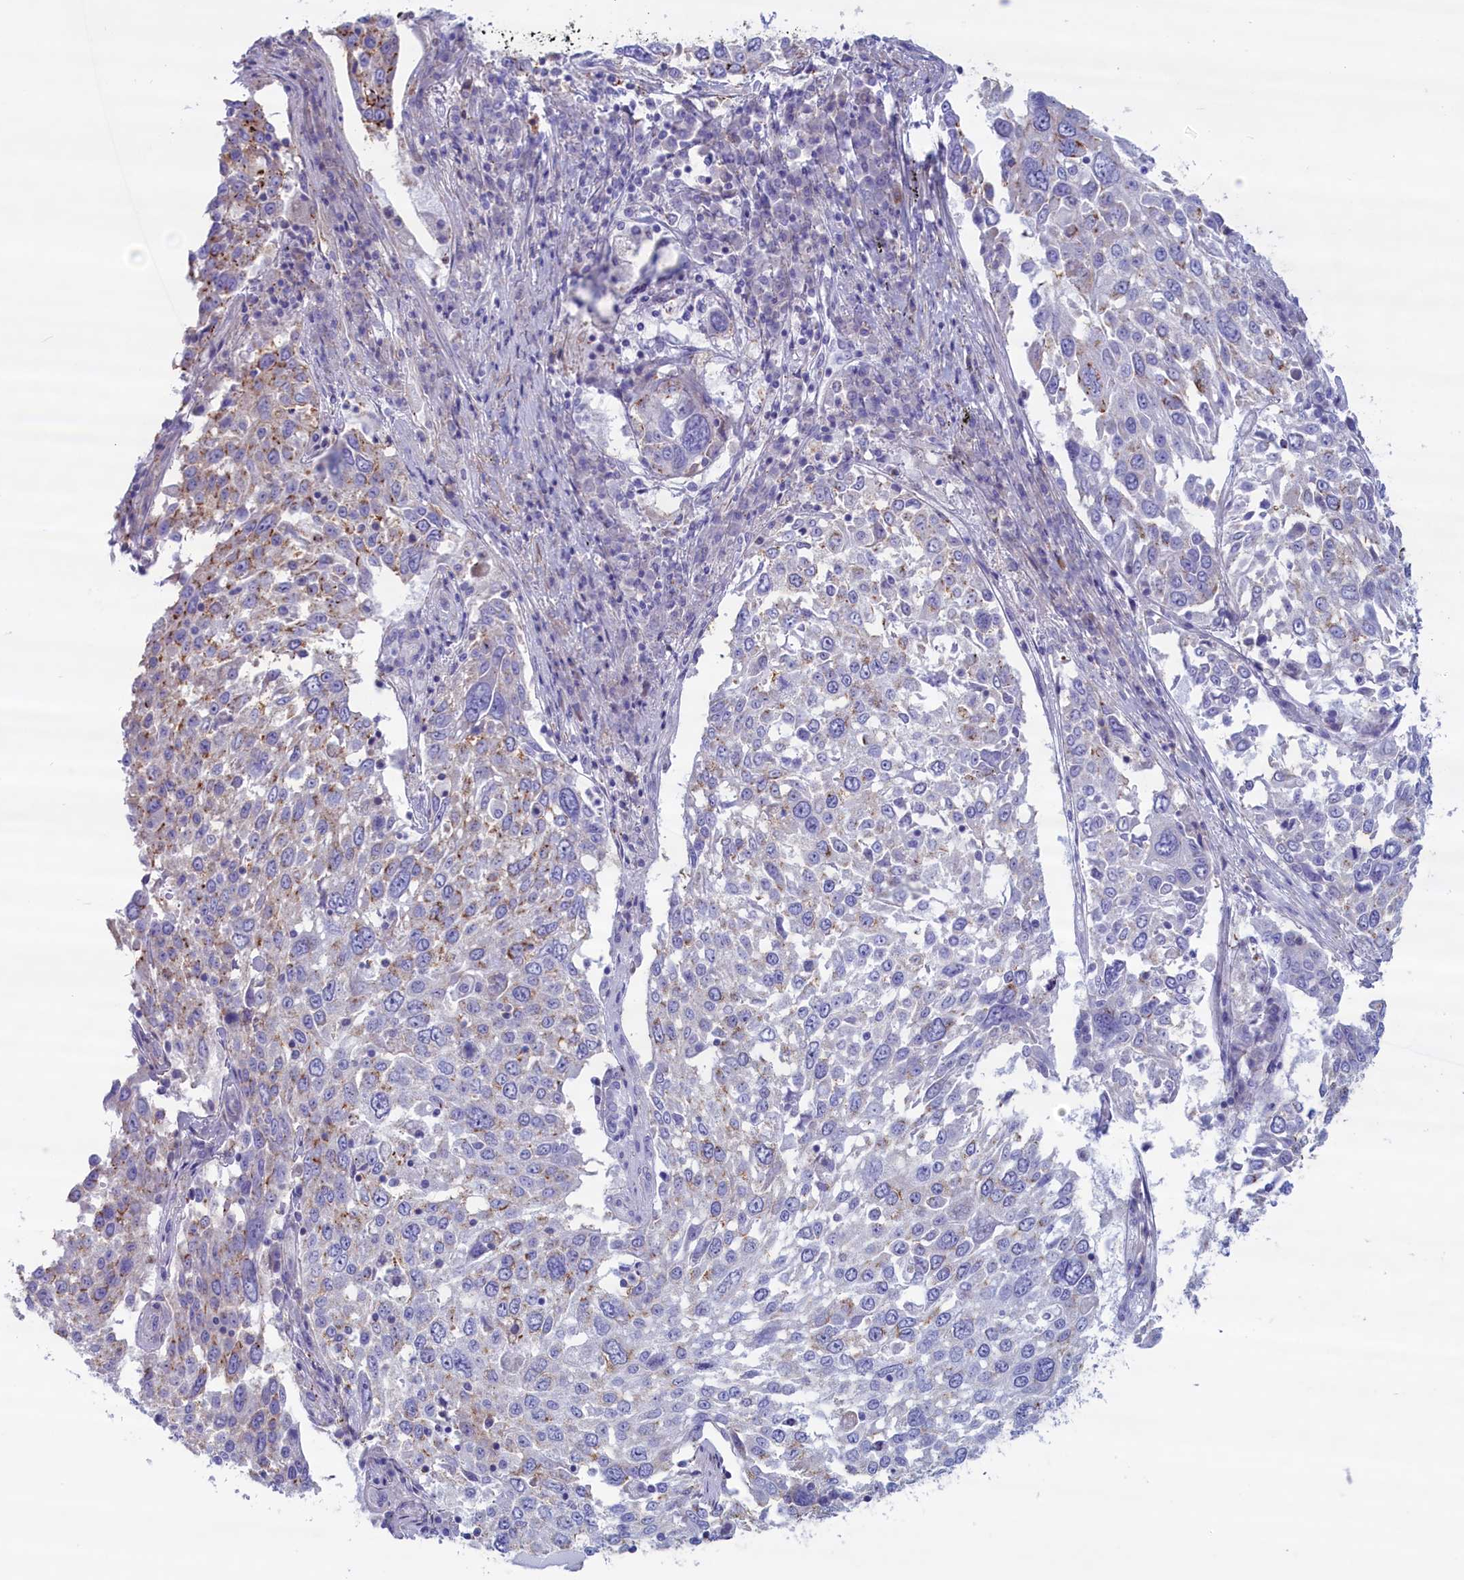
{"staining": {"intensity": "moderate", "quantity": "<25%", "location": "cytoplasmic/membranous"}, "tissue": "lung cancer", "cell_type": "Tumor cells", "image_type": "cancer", "snomed": [{"axis": "morphology", "description": "Squamous cell carcinoma, NOS"}, {"axis": "topography", "description": "Lung"}], "caption": "A histopathology image of human lung squamous cell carcinoma stained for a protein exhibits moderate cytoplasmic/membranous brown staining in tumor cells.", "gene": "MPV17L2", "patient": {"sex": "male", "age": 65}}